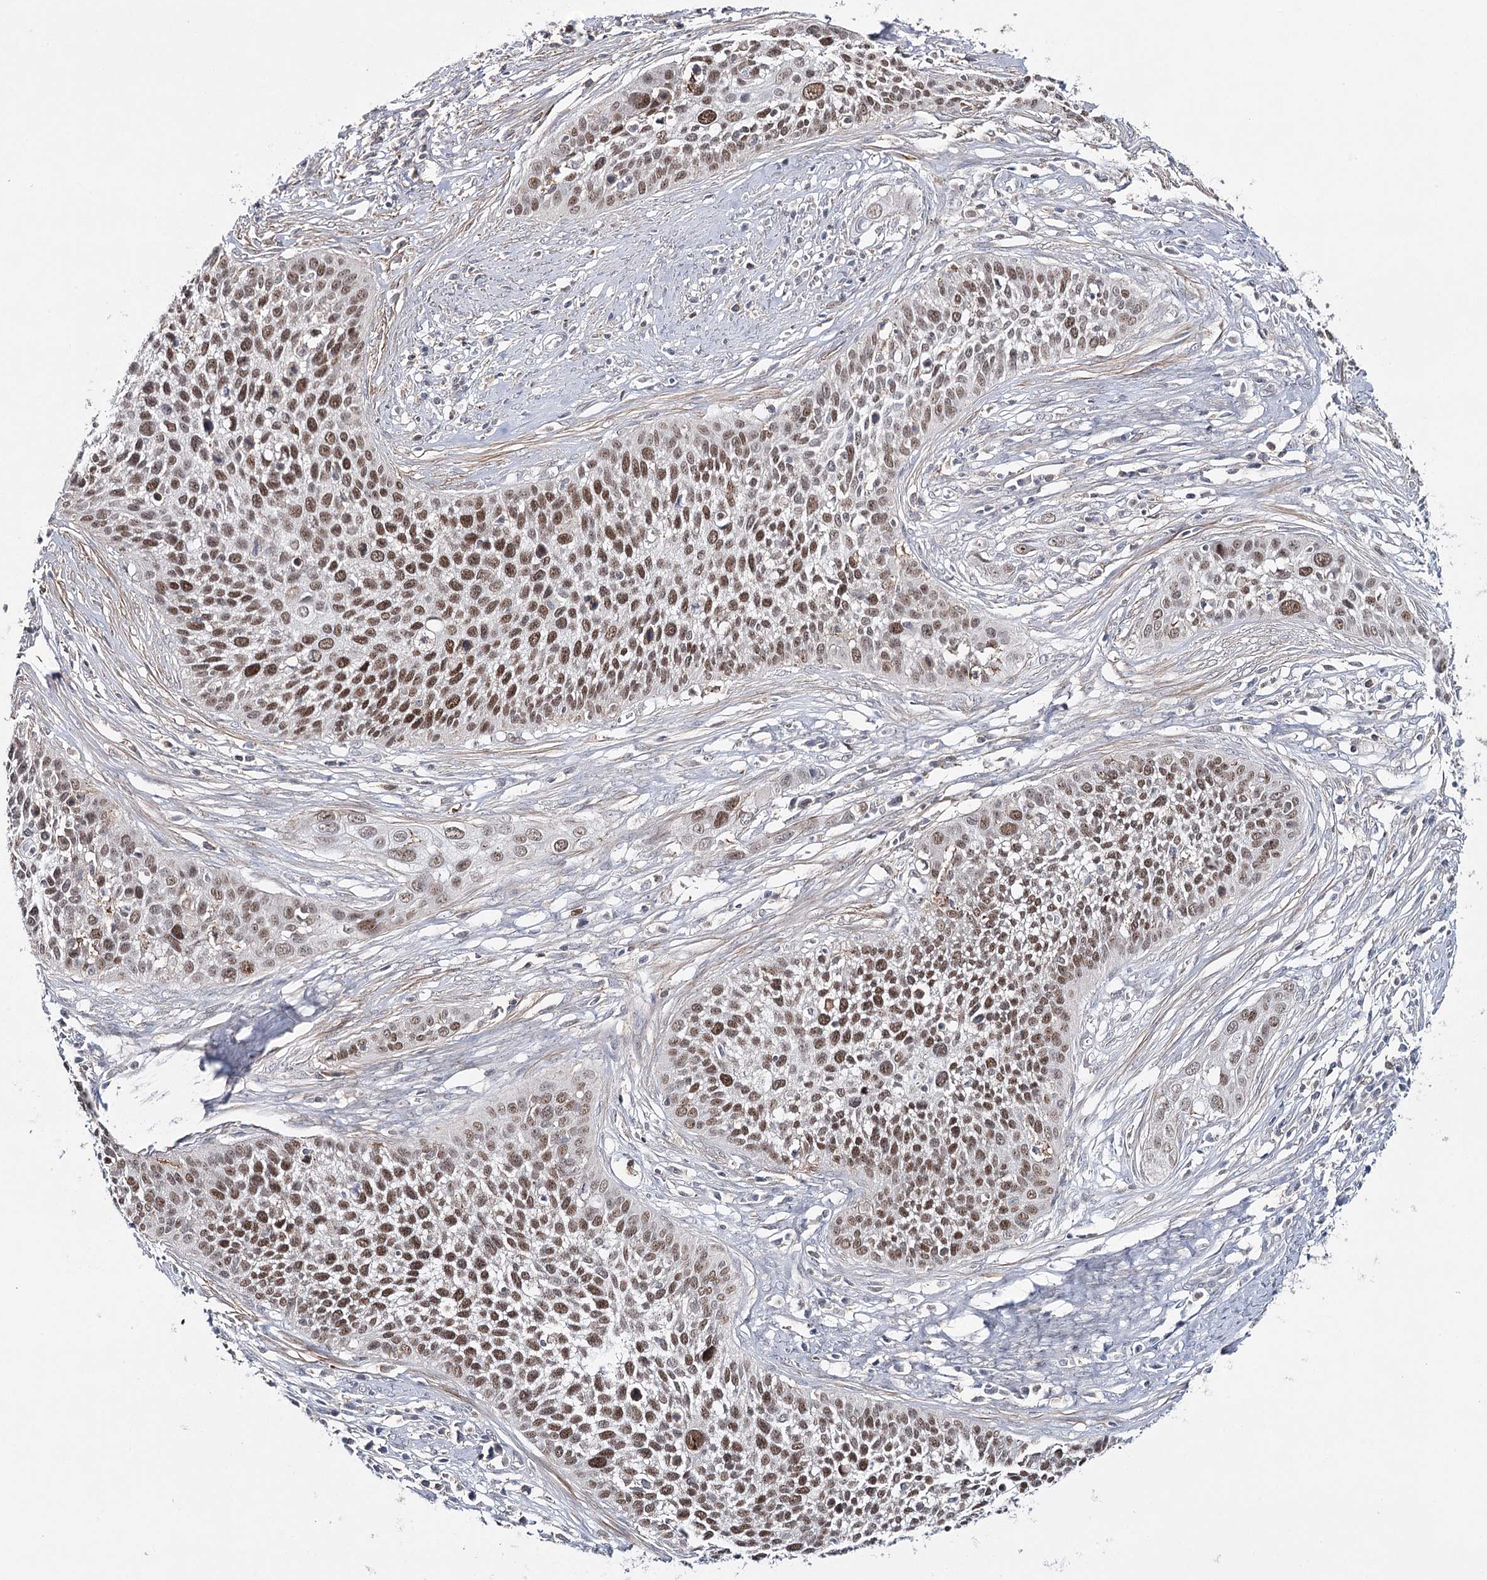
{"staining": {"intensity": "moderate", "quantity": ">75%", "location": "nuclear"}, "tissue": "cervical cancer", "cell_type": "Tumor cells", "image_type": "cancer", "snomed": [{"axis": "morphology", "description": "Squamous cell carcinoma, NOS"}, {"axis": "topography", "description": "Cervix"}], "caption": "This image shows IHC staining of cervical squamous cell carcinoma, with medium moderate nuclear positivity in approximately >75% of tumor cells.", "gene": "ZC3H8", "patient": {"sex": "female", "age": 34}}